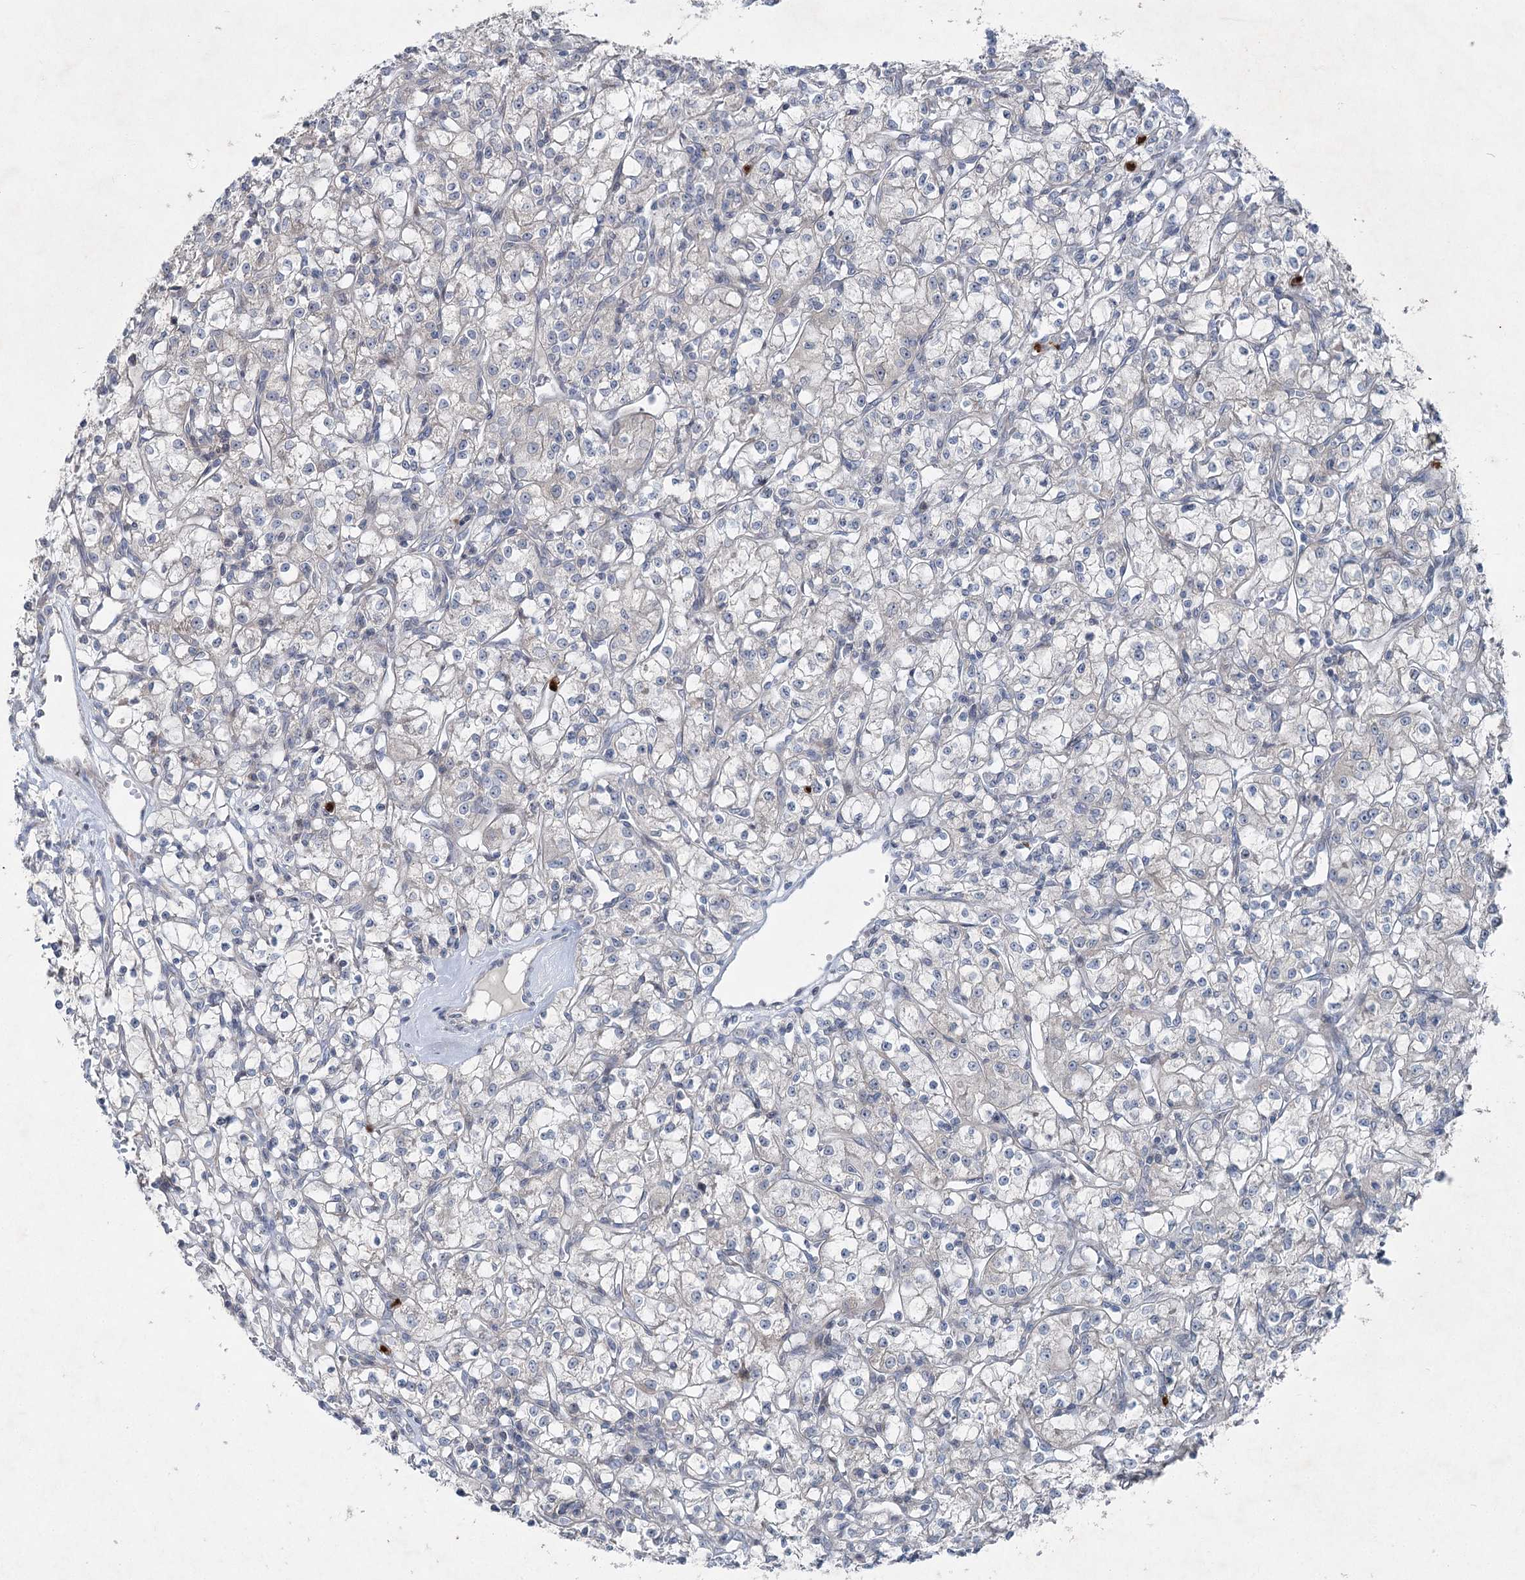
{"staining": {"intensity": "negative", "quantity": "none", "location": "none"}, "tissue": "renal cancer", "cell_type": "Tumor cells", "image_type": "cancer", "snomed": [{"axis": "morphology", "description": "Adenocarcinoma, NOS"}, {"axis": "topography", "description": "Kidney"}], "caption": "Immunohistochemistry (IHC) histopathology image of renal cancer (adenocarcinoma) stained for a protein (brown), which reveals no positivity in tumor cells. Nuclei are stained in blue.", "gene": "PLA2G12A", "patient": {"sex": "female", "age": 59}}